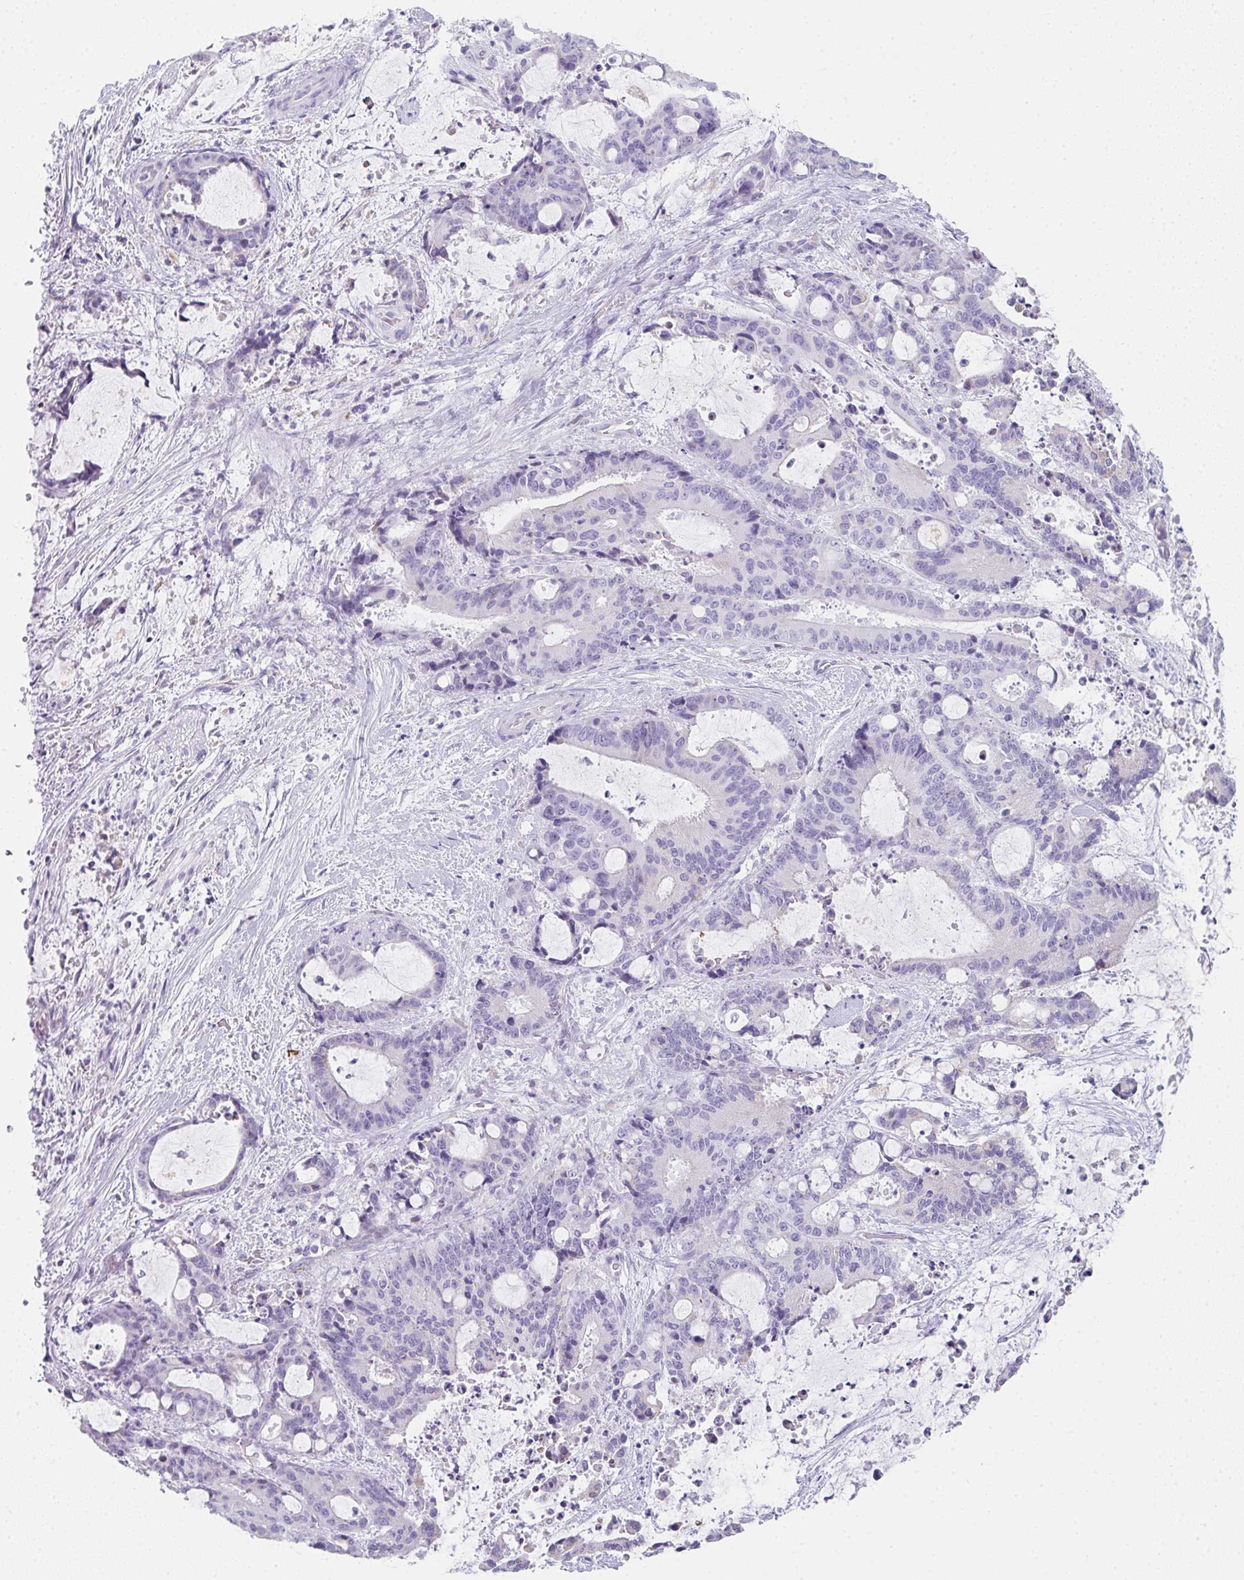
{"staining": {"intensity": "negative", "quantity": "none", "location": "none"}, "tissue": "liver cancer", "cell_type": "Tumor cells", "image_type": "cancer", "snomed": [{"axis": "morphology", "description": "Normal tissue, NOS"}, {"axis": "morphology", "description": "Cholangiocarcinoma"}, {"axis": "topography", "description": "Liver"}, {"axis": "topography", "description": "Peripheral nerve tissue"}], "caption": "Immunohistochemistry image of neoplastic tissue: liver cholangiocarcinoma stained with DAB demonstrates no significant protein expression in tumor cells.", "gene": "RLF", "patient": {"sex": "female", "age": 73}}